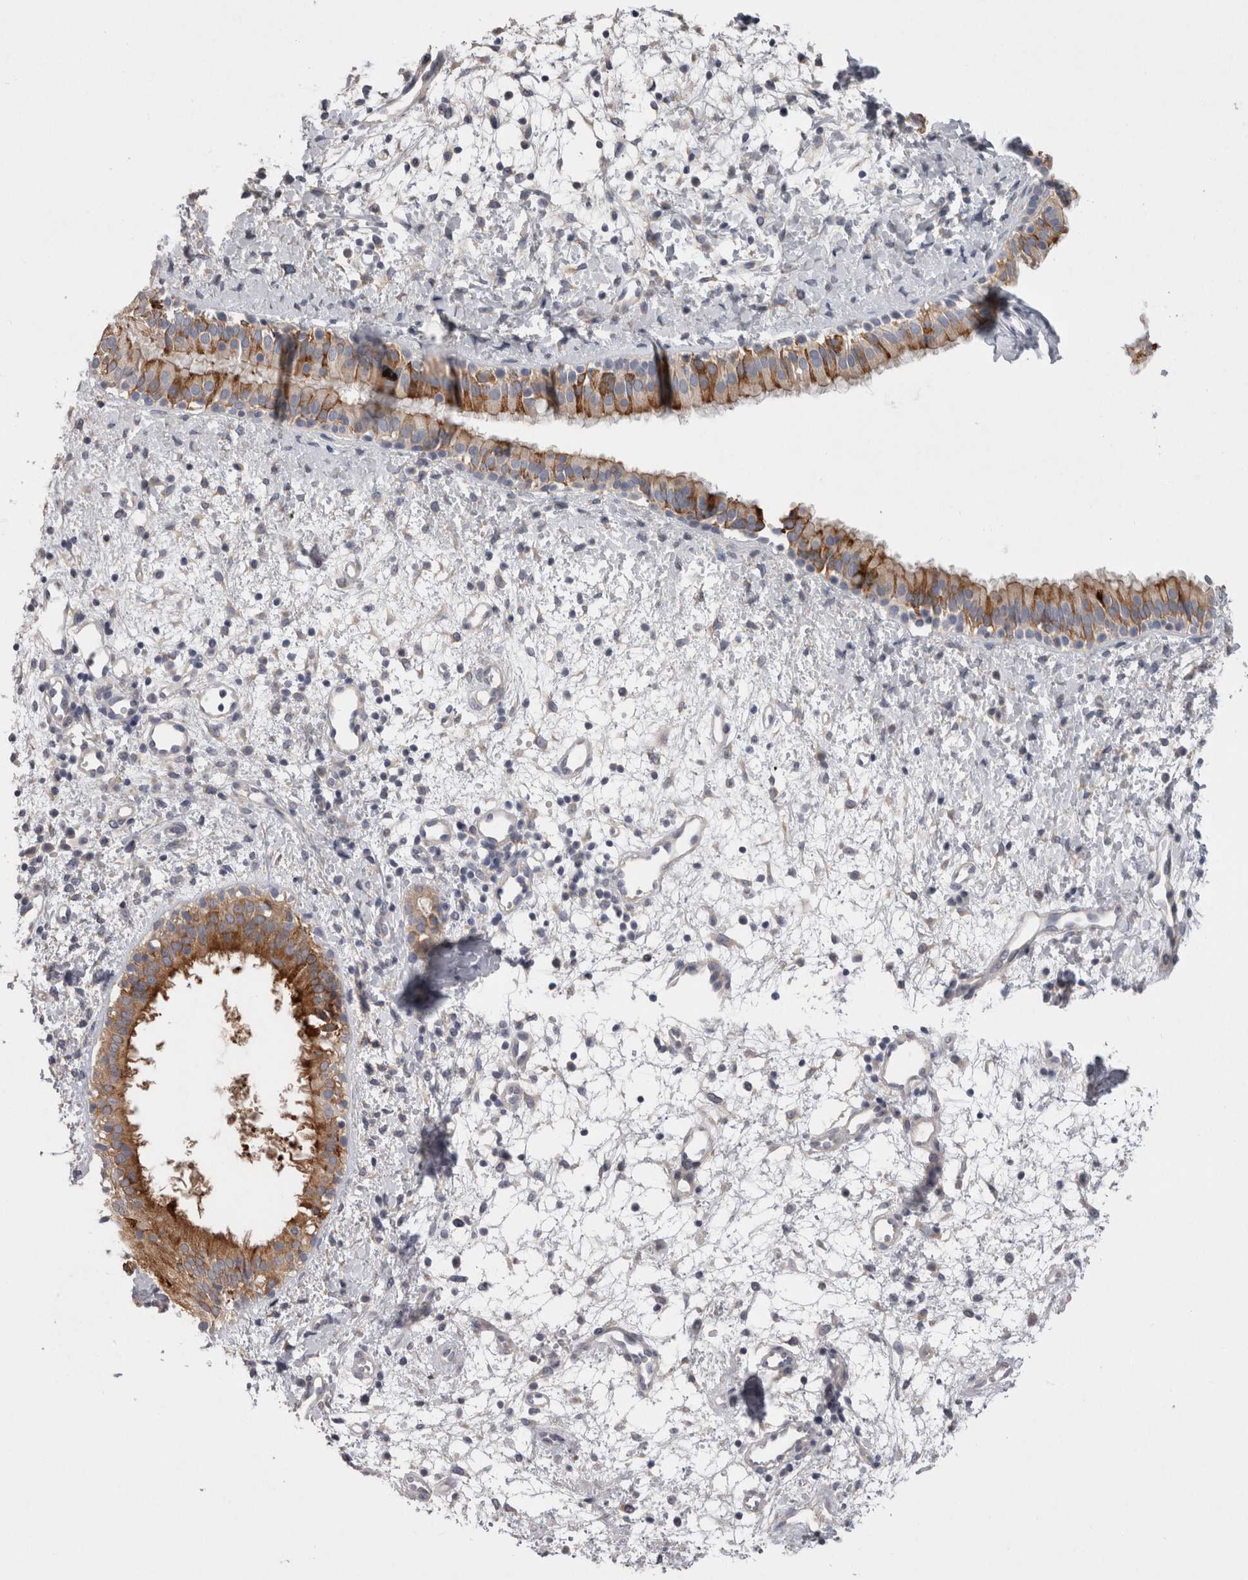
{"staining": {"intensity": "moderate", "quantity": "25%-75%", "location": "cytoplasmic/membranous"}, "tissue": "nasopharynx", "cell_type": "Respiratory epithelial cells", "image_type": "normal", "snomed": [{"axis": "morphology", "description": "Normal tissue, NOS"}, {"axis": "topography", "description": "Nasopharynx"}], "caption": "IHC photomicrograph of benign nasopharynx: nasopharynx stained using immunohistochemistry exhibits medium levels of moderate protein expression localized specifically in the cytoplasmic/membranous of respiratory epithelial cells, appearing as a cytoplasmic/membranous brown color.", "gene": "LRRC40", "patient": {"sex": "male", "age": 22}}